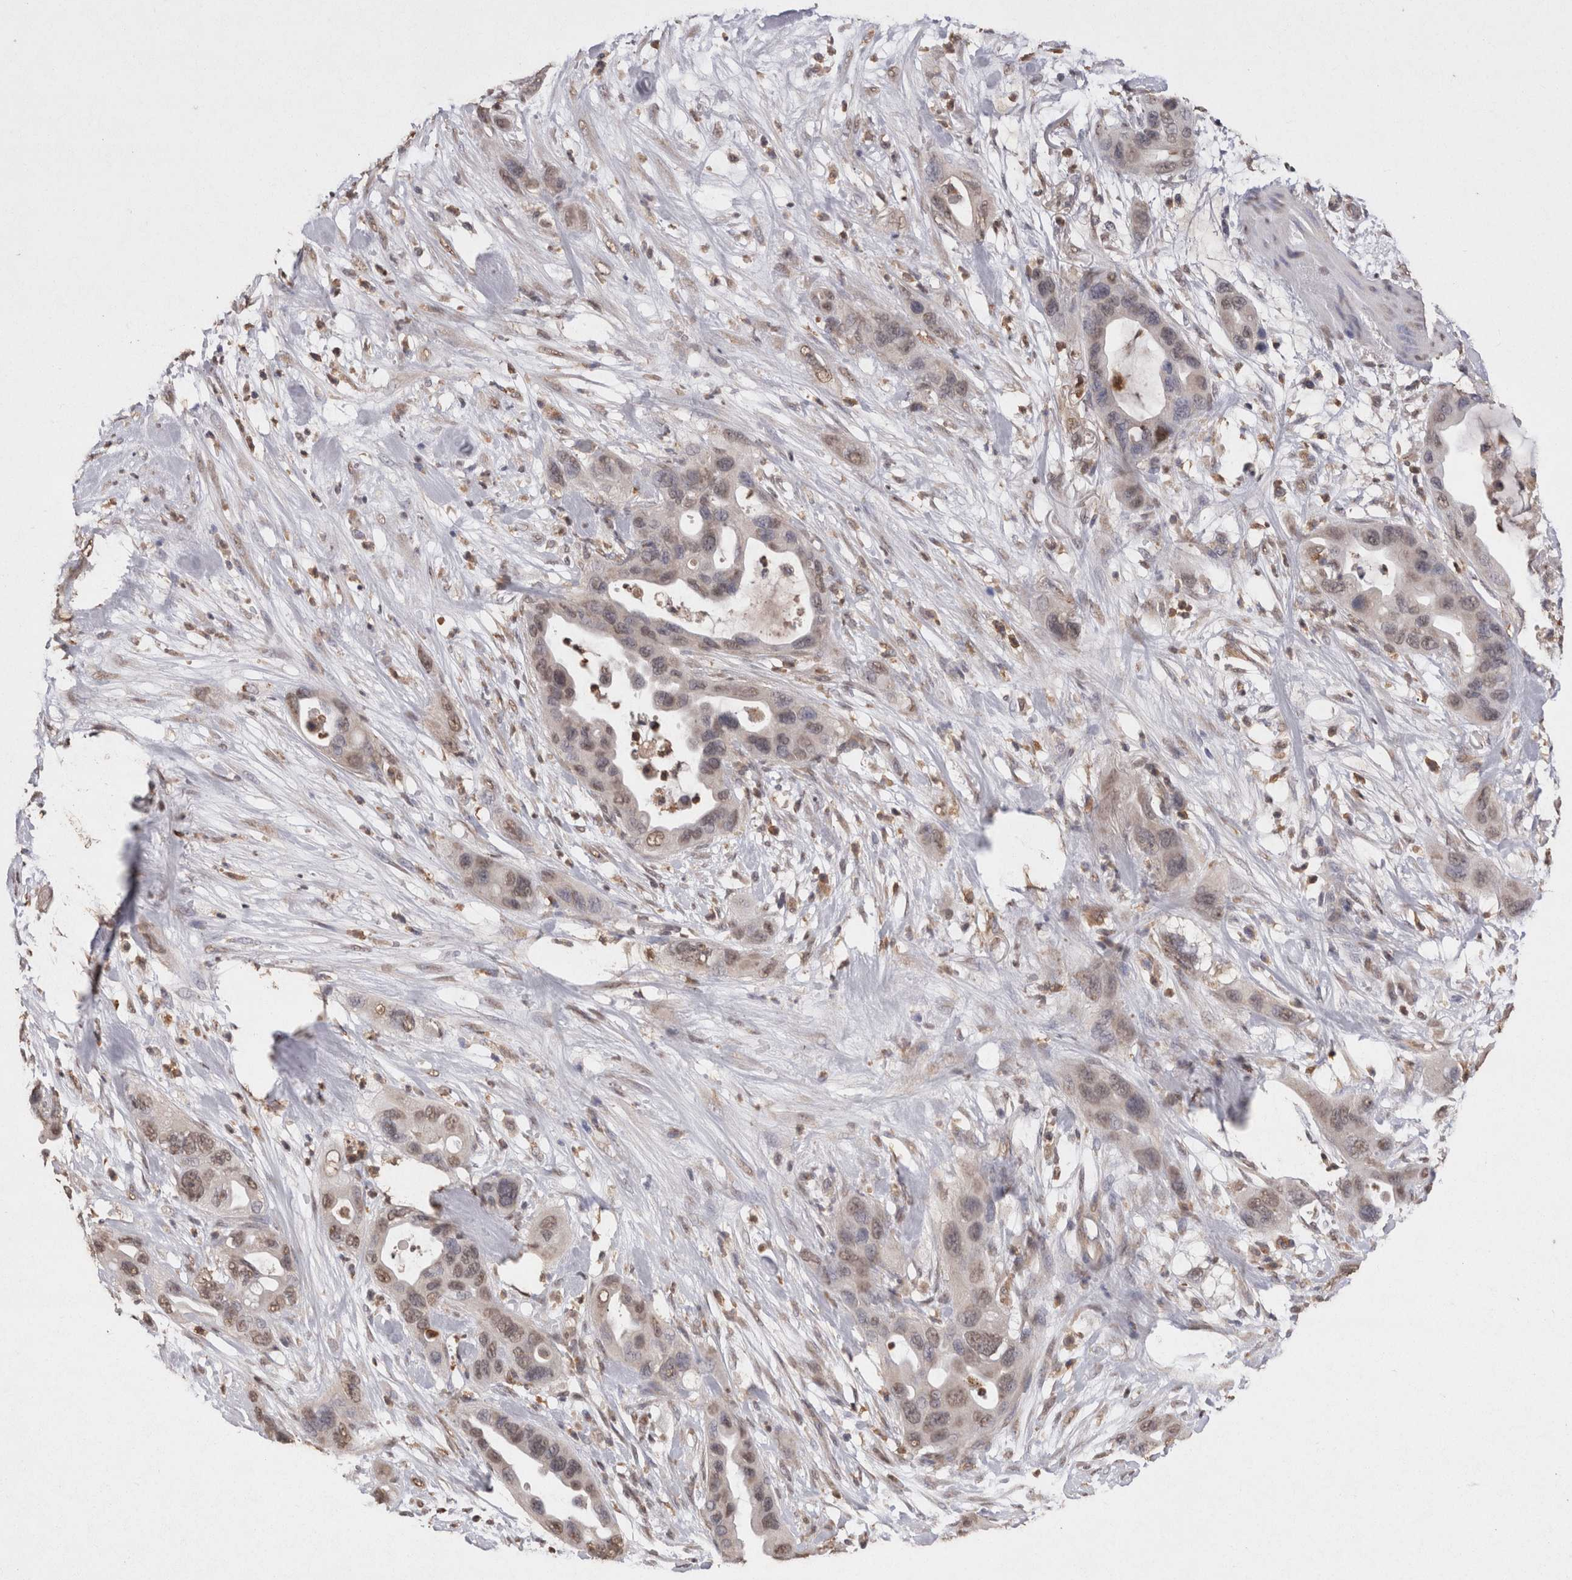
{"staining": {"intensity": "weak", "quantity": "<25%", "location": "nuclear"}, "tissue": "pancreatic cancer", "cell_type": "Tumor cells", "image_type": "cancer", "snomed": [{"axis": "morphology", "description": "Adenocarcinoma, NOS"}, {"axis": "topography", "description": "Pancreas"}], "caption": "DAB immunohistochemical staining of human pancreatic cancer shows no significant staining in tumor cells.", "gene": "GRK5", "patient": {"sex": "female", "age": 71}}